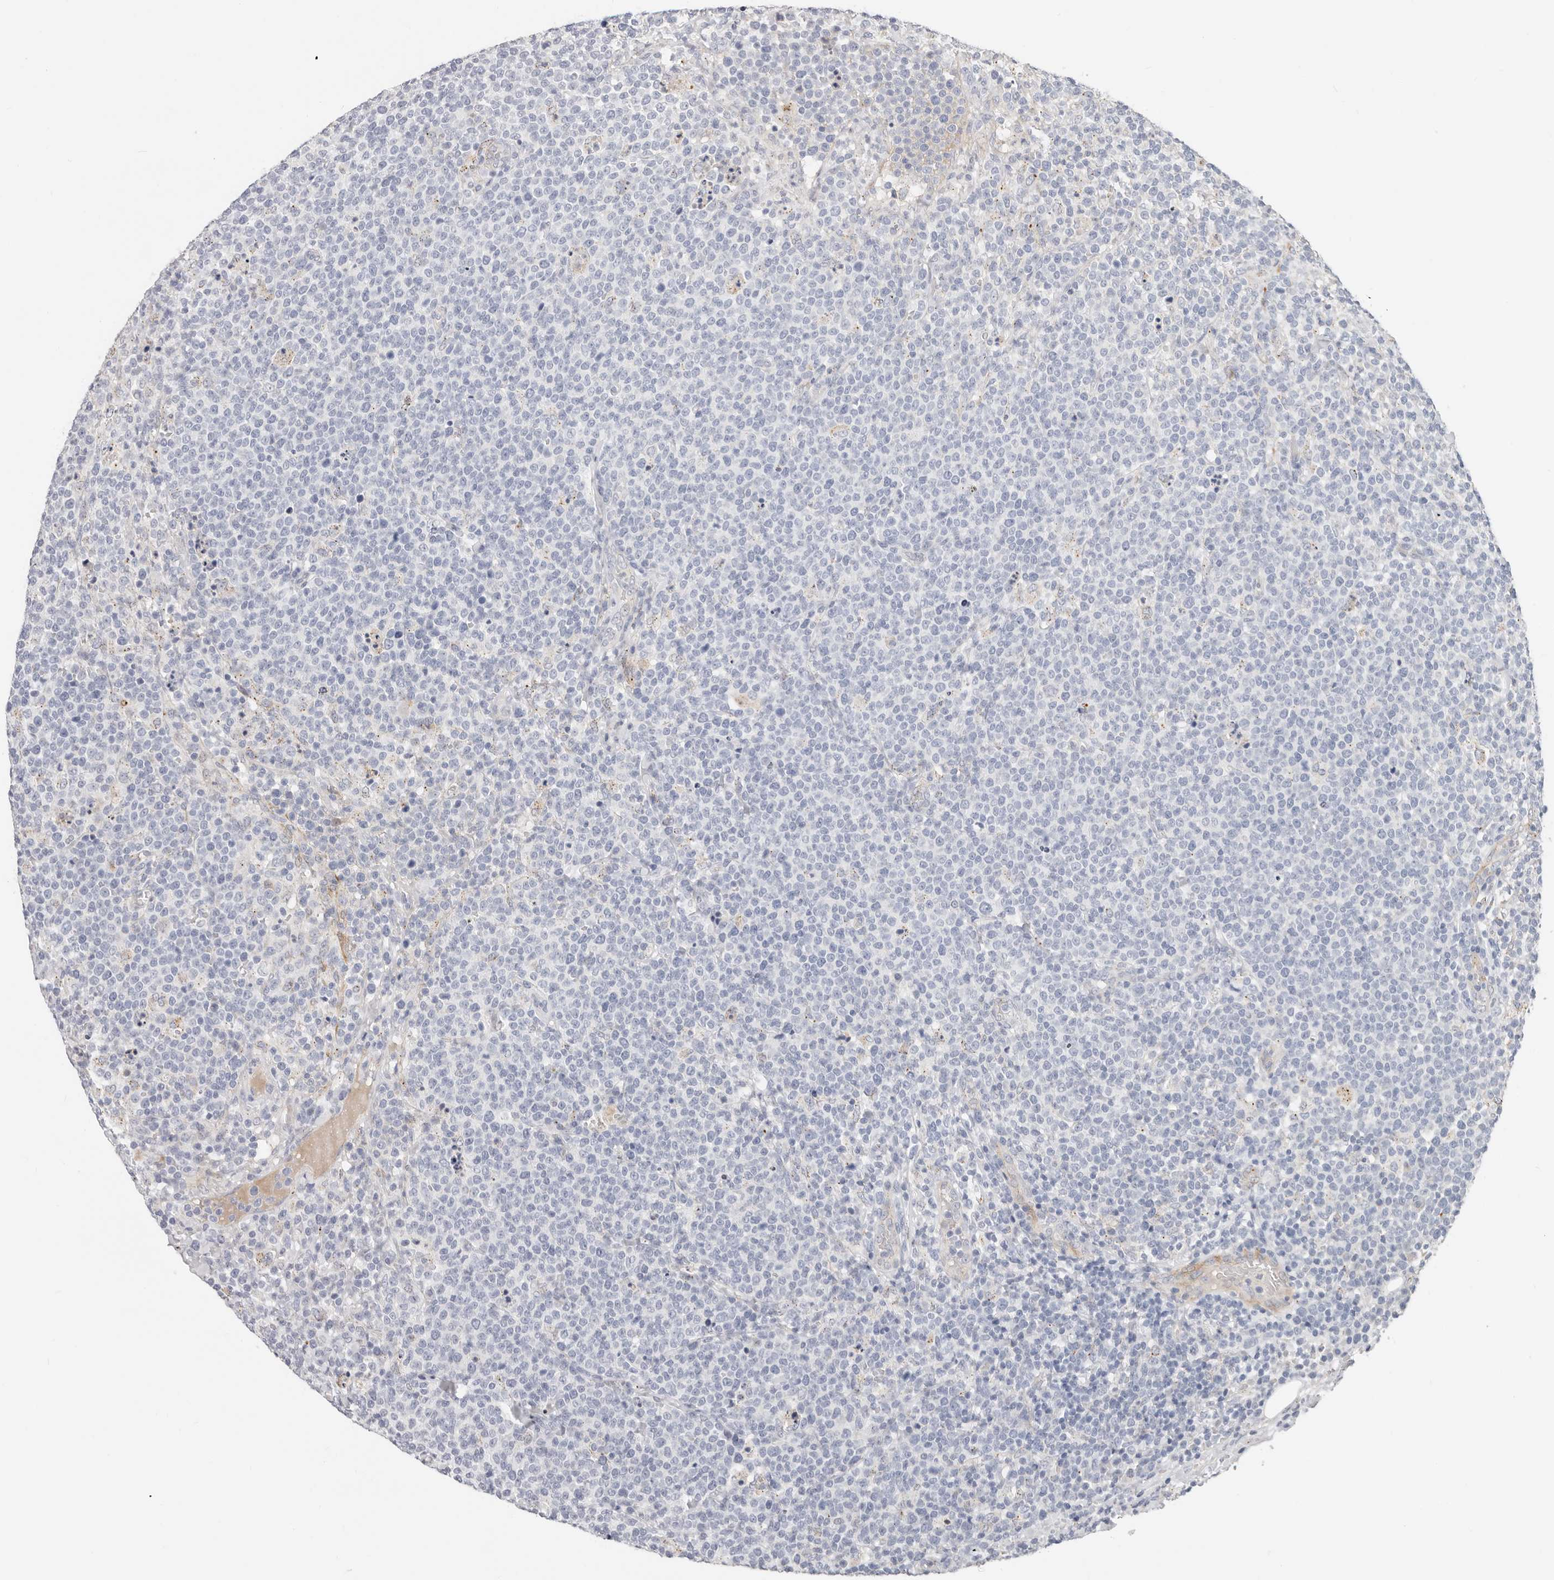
{"staining": {"intensity": "negative", "quantity": "none", "location": "none"}, "tissue": "lymphoma", "cell_type": "Tumor cells", "image_type": "cancer", "snomed": [{"axis": "morphology", "description": "Malignant lymphoma, non-Hodgkin's type, High grade"}, {"axis": "topography", "description": "Lymph node"}], "caption": "Immunohistochemical staining of high-grade malignant lymphoma, non-Hodgkin's type shows no significant staining in tumor cells.", "gene": "ZRANB1", "patient": {"sex": "male", "age": 61}}